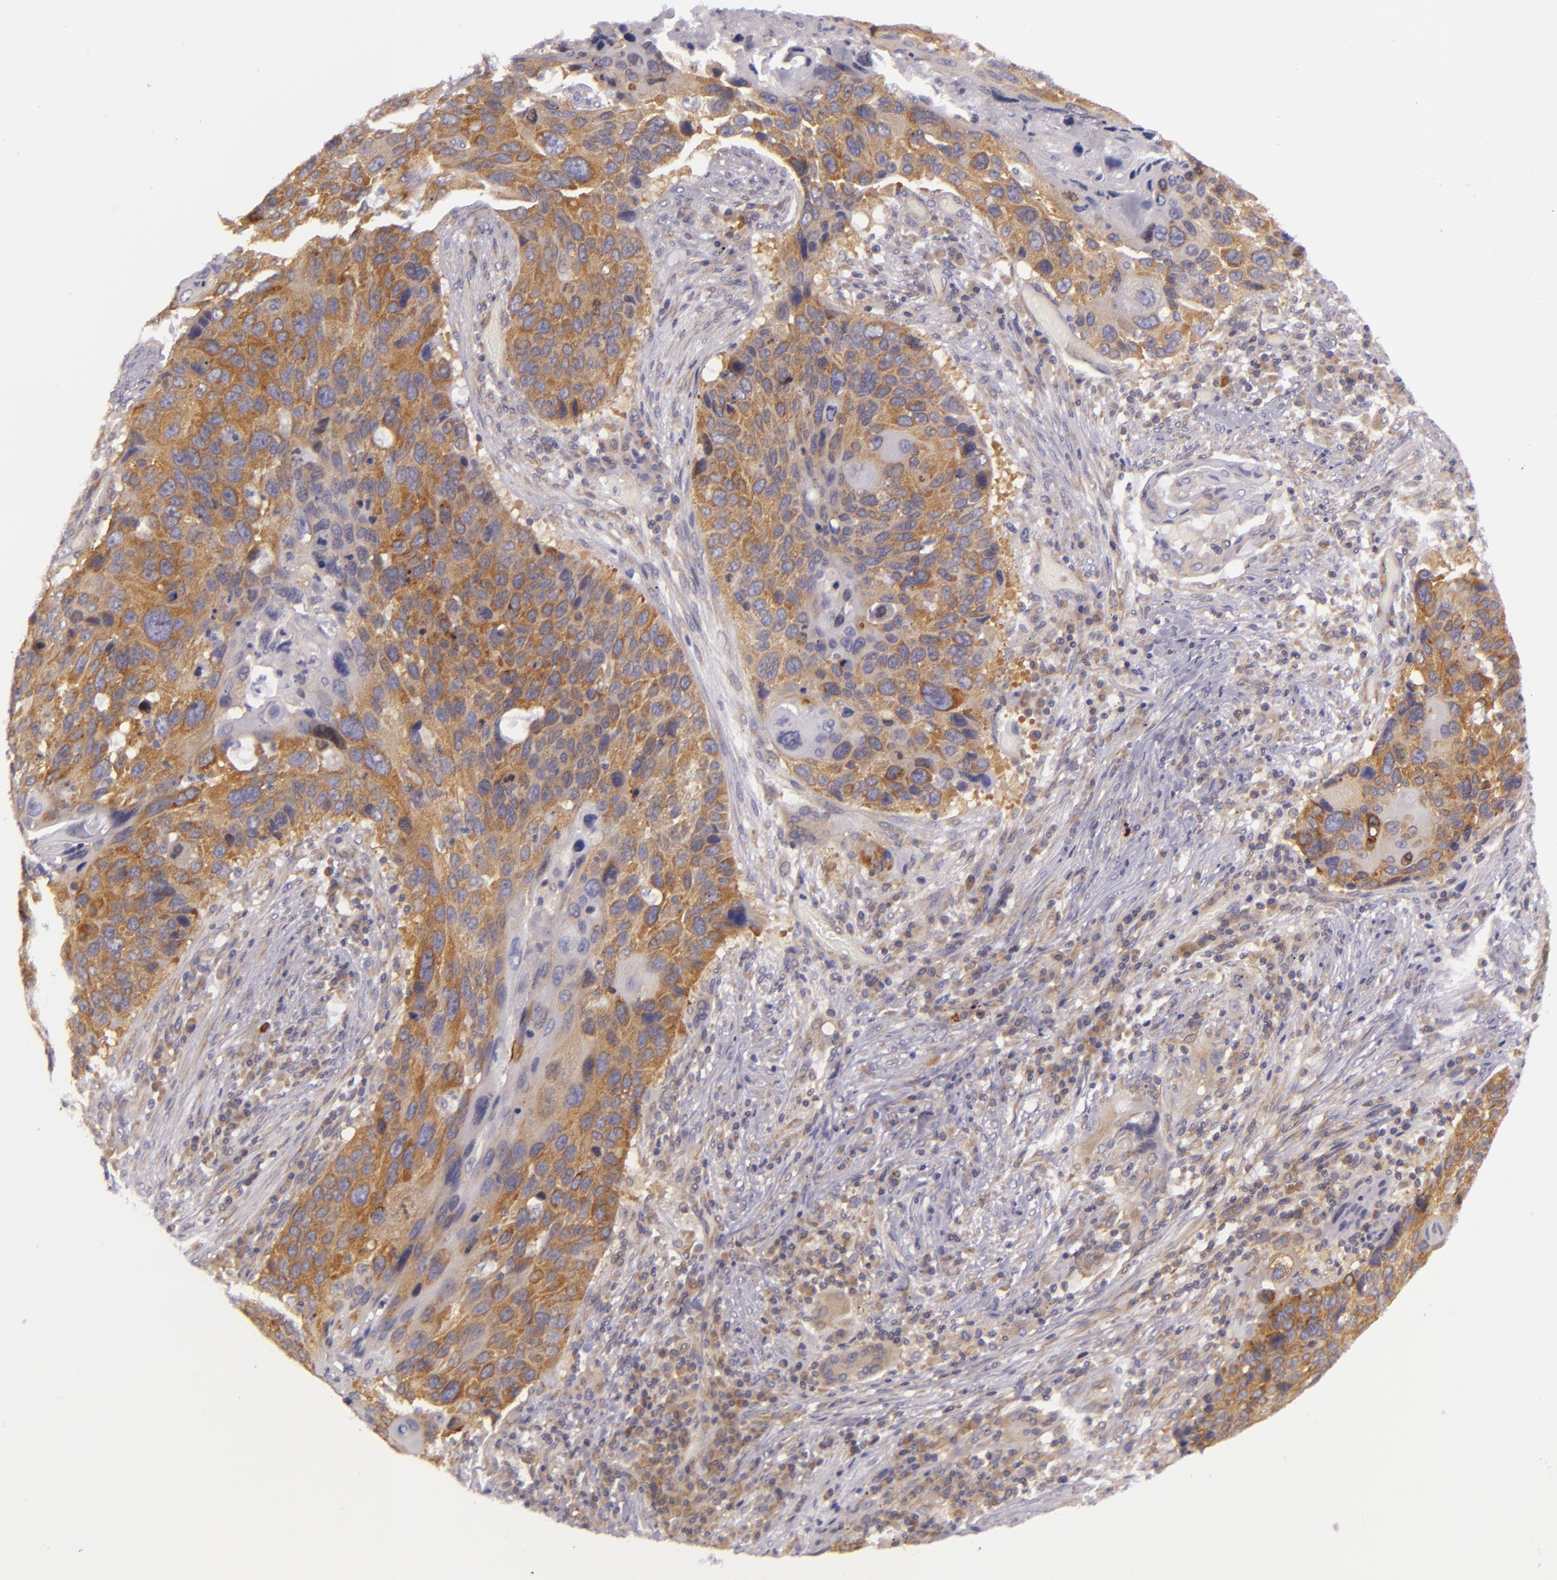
{"staining": {"intensity": "moderate", "quantity": "25%-75%", "location": "cytoplasmic/membranous"}, "tissue": "lung cancer", "cell_type": "Tumor cells", "image_type": "cancer", "snomed": [{"axis": "morphology", "description": "Squamous cell carcinoma, NOS"}, {"axis": "topography", "description": "Lung"}], "caption": "Human squamous cell carcinoma (lung) stained for a protein (brown) displays moderate cytoplasmic/membranous positive expression in approximately 25%-75% of tumor cells.", "gene": "UPF3B", "patient": {"sex": "male", "age": 68}}